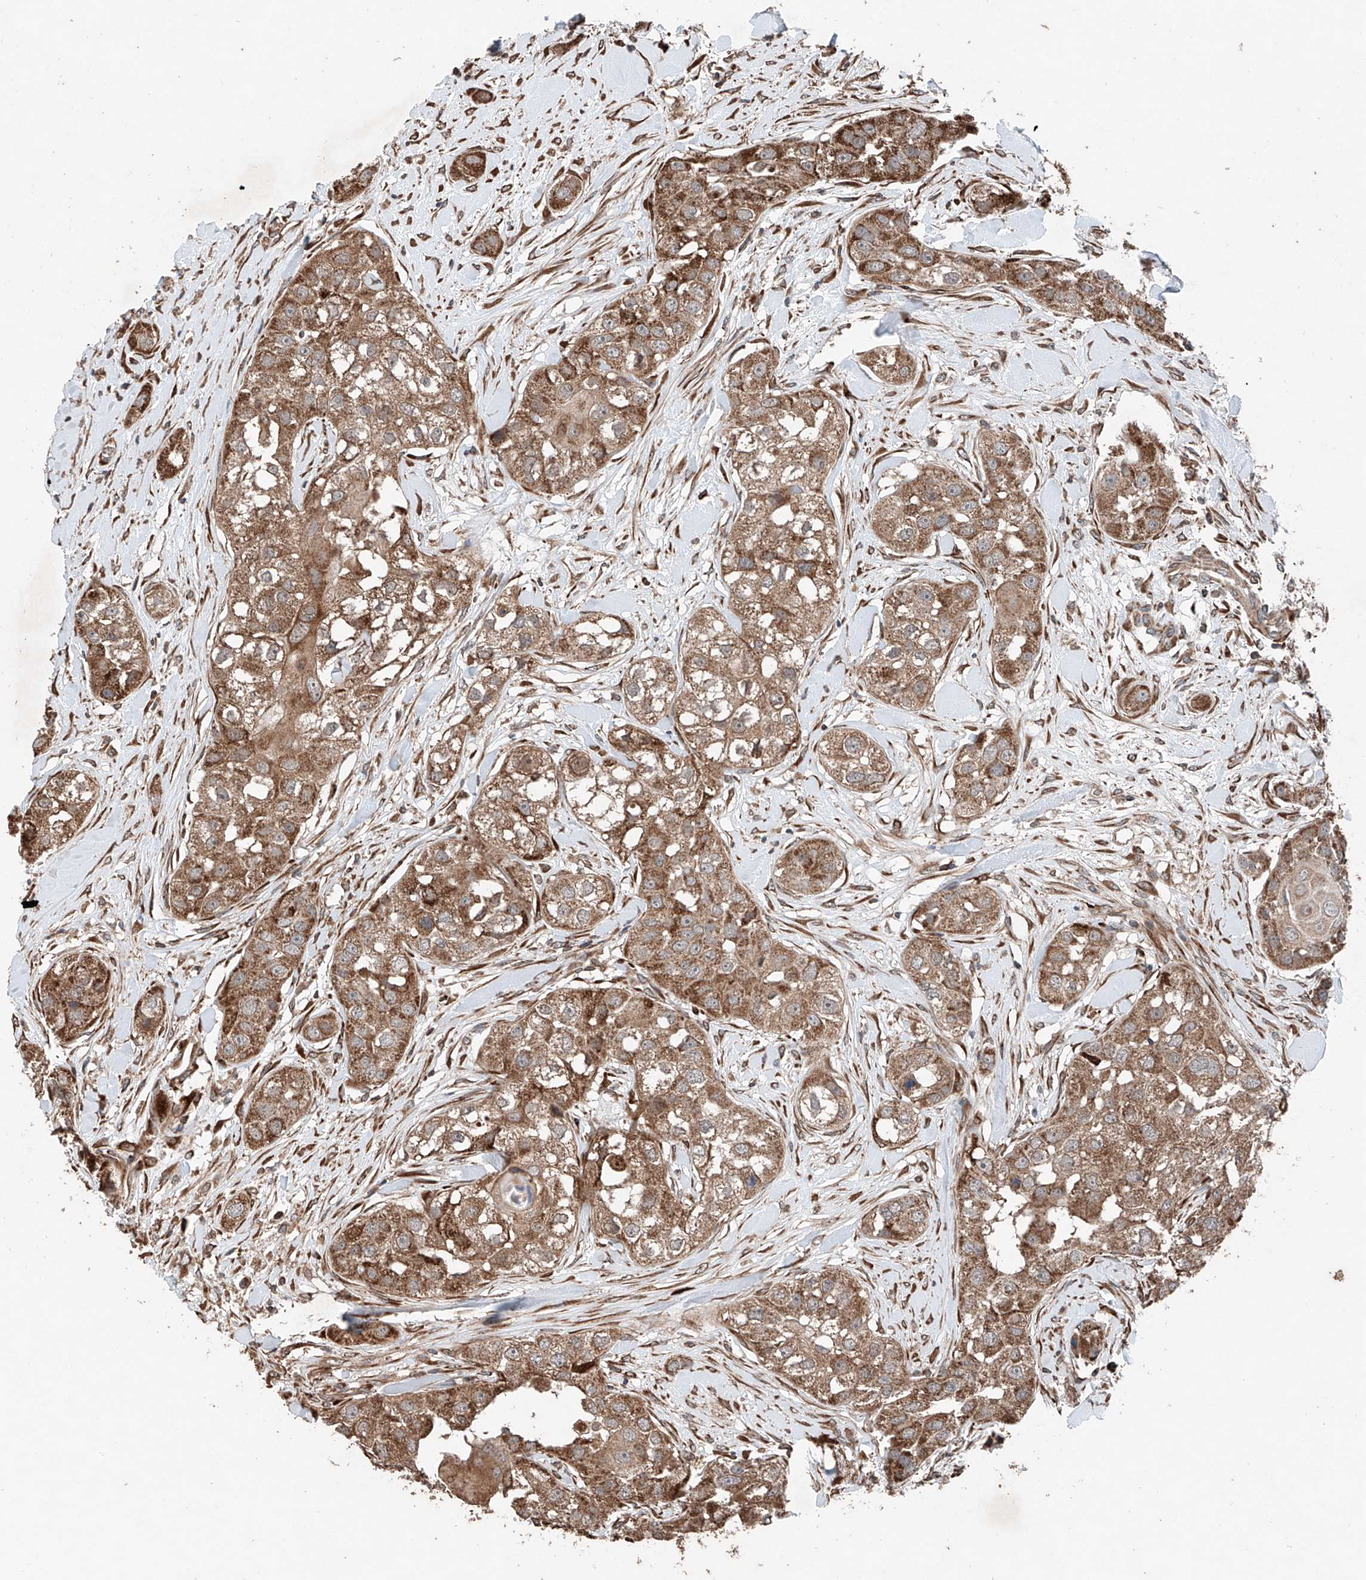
{"staining": {"intensity": "moderate", "quantity": ">75%", "location": "cytoplasmic/membranous"}, "tissue": "head and neck cancer", "cell_type": "Tumor cells", "image_type": "cancer", "snomed": [{"axis": "morphology", "description": "Normal tissue, NOS"}, {"axis": "morphology", "description": "Squamous cell carcinoma, NOS"}, {"axis": "topography", "description": "Skeletal muscle"}, {"axis": "topography", "description": "Head-Neck"}], "caption": "Tumor cells show medium levels of moderate cytoplasmic/membranous expression in approximately >75% of cells in head and neck squamous cell carcinoma.", "gene": "AP4B1", "patient": {"sex": "male", "age": 51}}